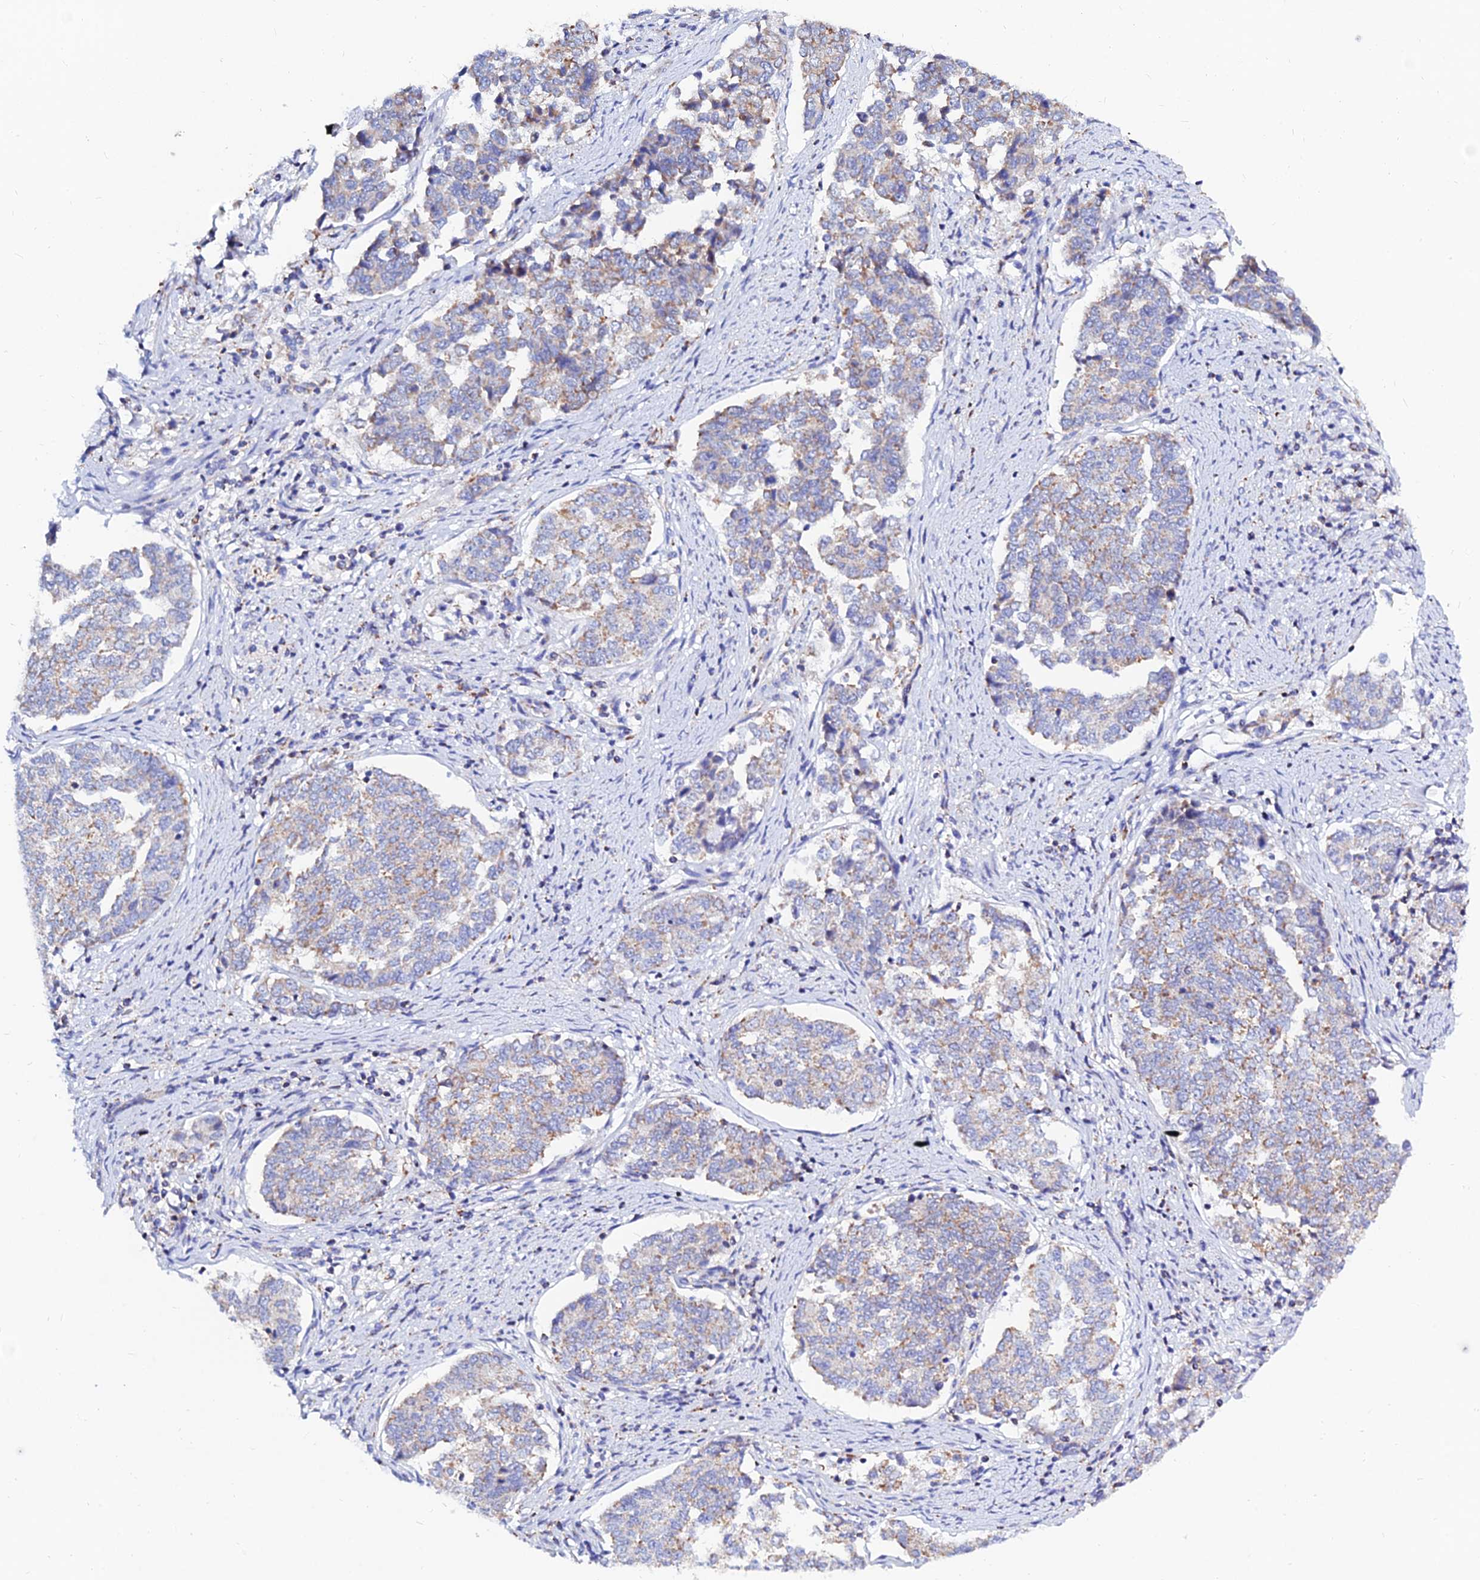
{"staining": {"intensity": "weak", "quantity": "25%-75%", "location": "cytoplasmic/membranous"}, "tissue": "endometrial cancer", "cell_type": "Tumor cells", "image_type": "cancer", "snomed": [{"axis": "morphology", "description": "Adenocarcinoma, NOS"}, {"axis": "topography", "description": "Endometrium"}], "caption": "Immunohistochemical staining of adenocarcinoma (endometrial) shows low levels of weak cytoplasmic/membranous expression in approximately 25%-75% of tumor cells.", "gene": "MGST1", "patient": {"sex": "female", "age": 80}}